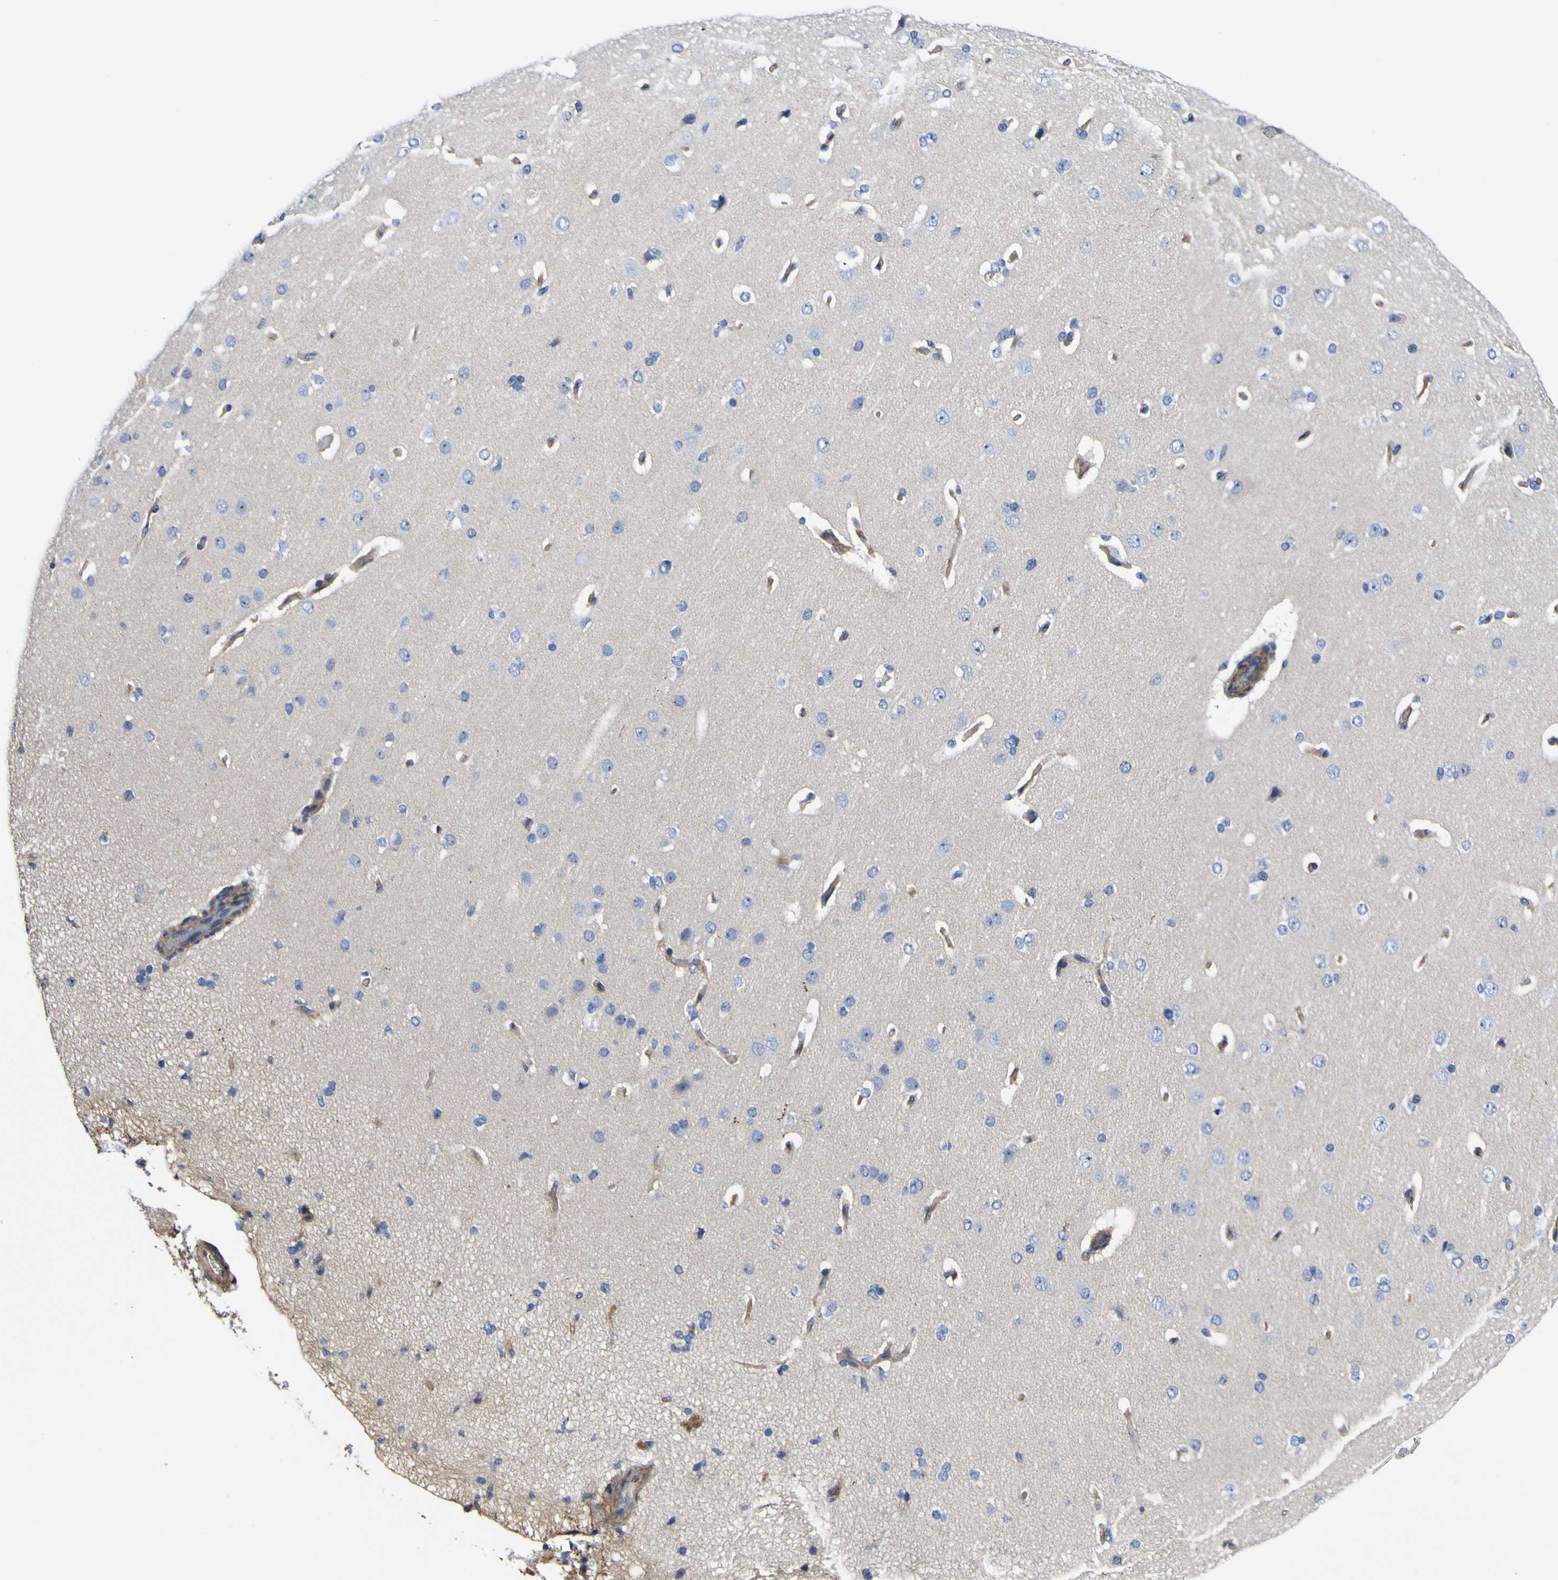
{"staining": {"intensity": "moderate", "quantity": ">75%", "location": "cytoplasmic/membranous"}, "tissue": "cerebral cortex", "cell_type": "Endothelial cells", "image_type": "normal", "snomed": [{"axis": "morphology", "description": "Normal tissue, NOS"}, {"axis": "topography", "description": "Cerebral cortex"}], "caption": "A histopathology image of human cerebral cortex stained for a protein displays moderate cytoplasmic/membranous brown staining in endothelial cells. (Stains: DAB in brown, nuclei in blue, Microscopy: brightfield microscopy at high magnification).", "gene": "CD151", "patient": {"sex": "male", "age": 62}}